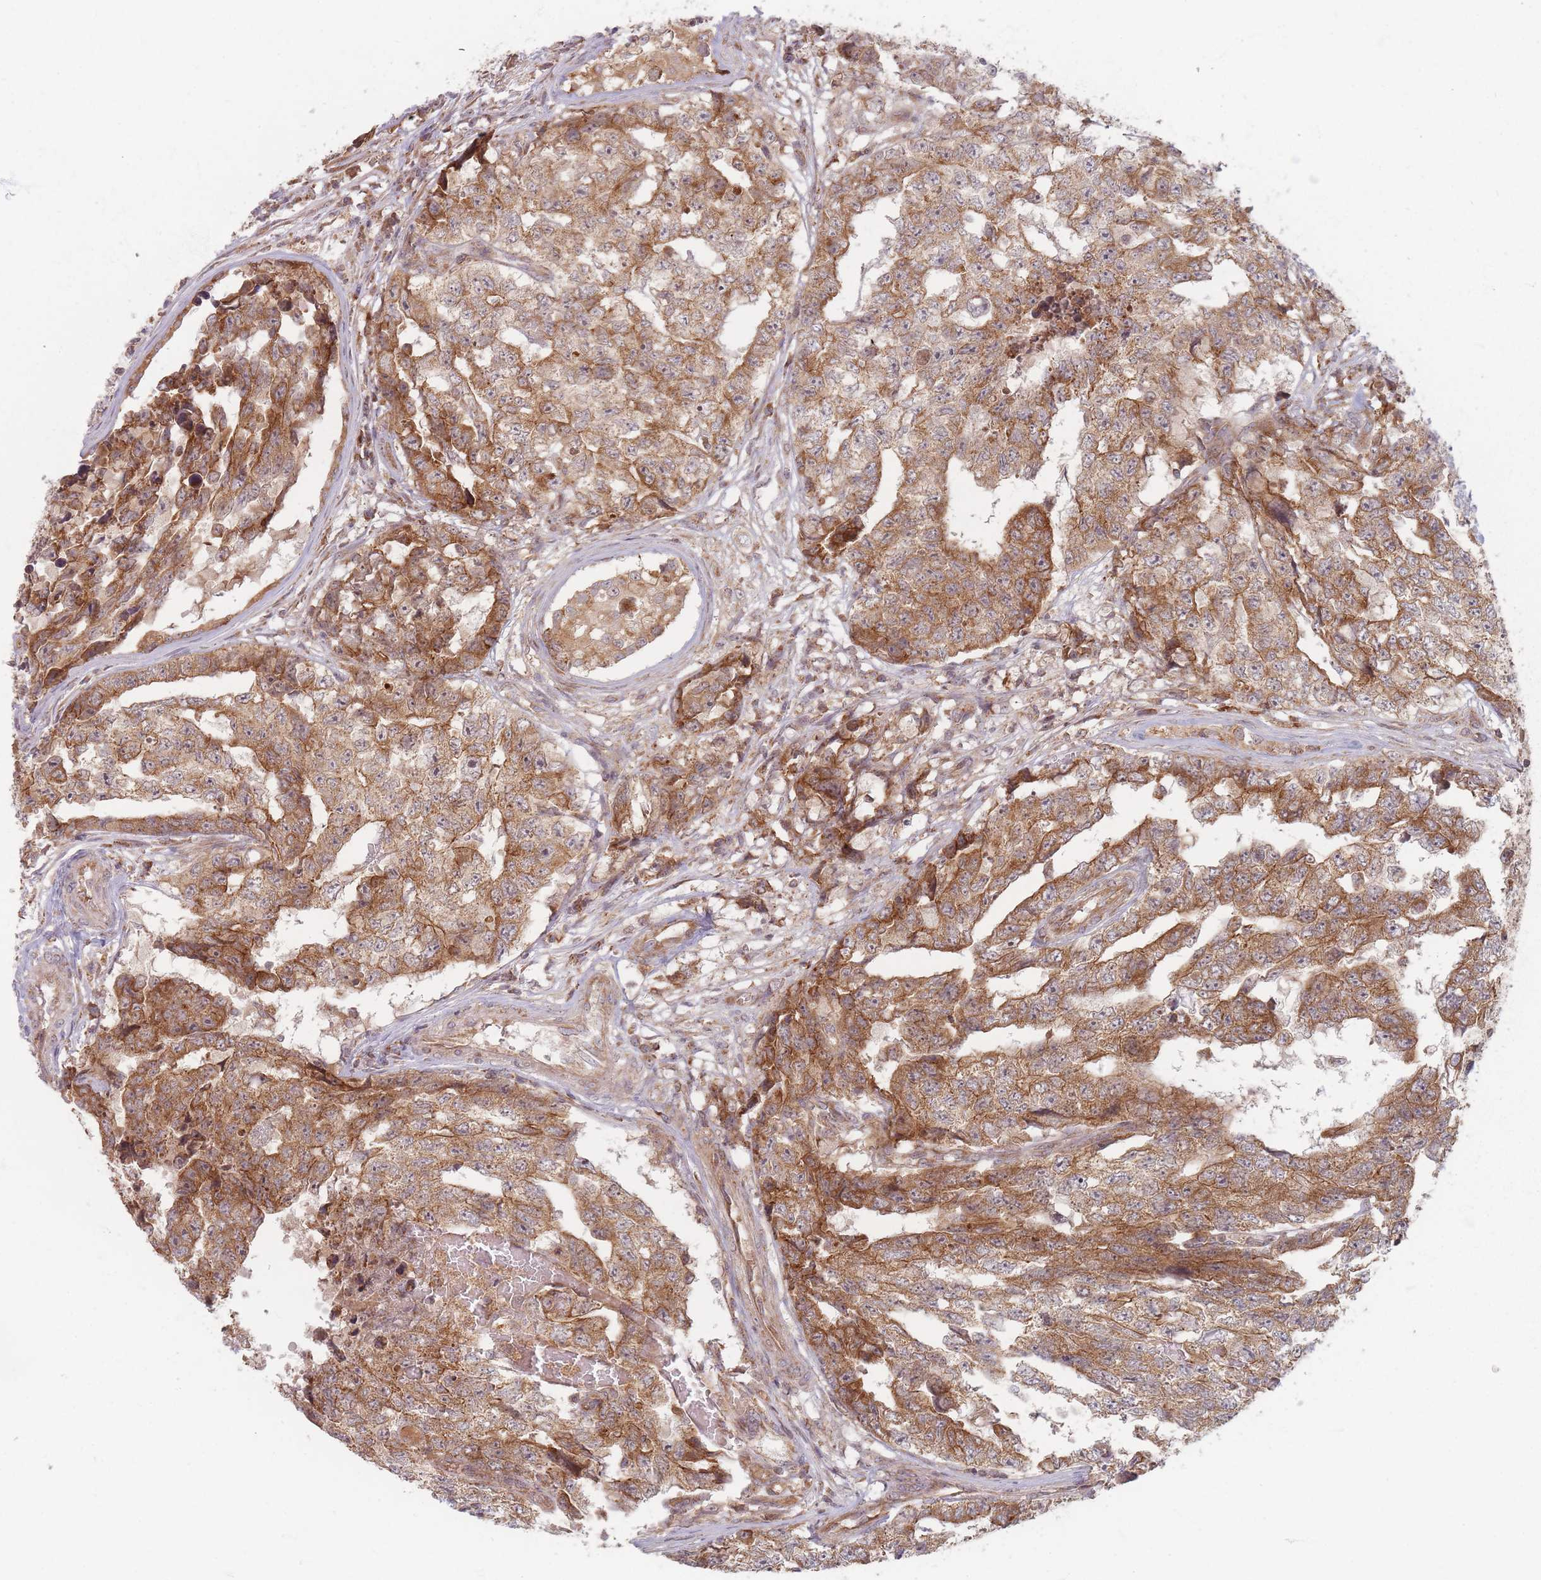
{"staining": {"intensity": "moderate", "quantity": ">75%", "location": "cytoplasmic/membranous"}, "tissue": "testis cancer", "cell_type": "Tumor cells", "image_type": "cancer", "snomed": [{"axis": "morphology", "description": "Carcinoma, Embryonal, NOS"}, {"axis": "topography", "description": "Testis"}], "caption": "This micrograph displays IHC staining of human testis cancer (embryonal carcinoma), with medium moderate cytoplasmic/membranous positivity in approximately >75% of tumor cells.", "gene": "RADX", "patient": {"sex": "male", "age": 25}}